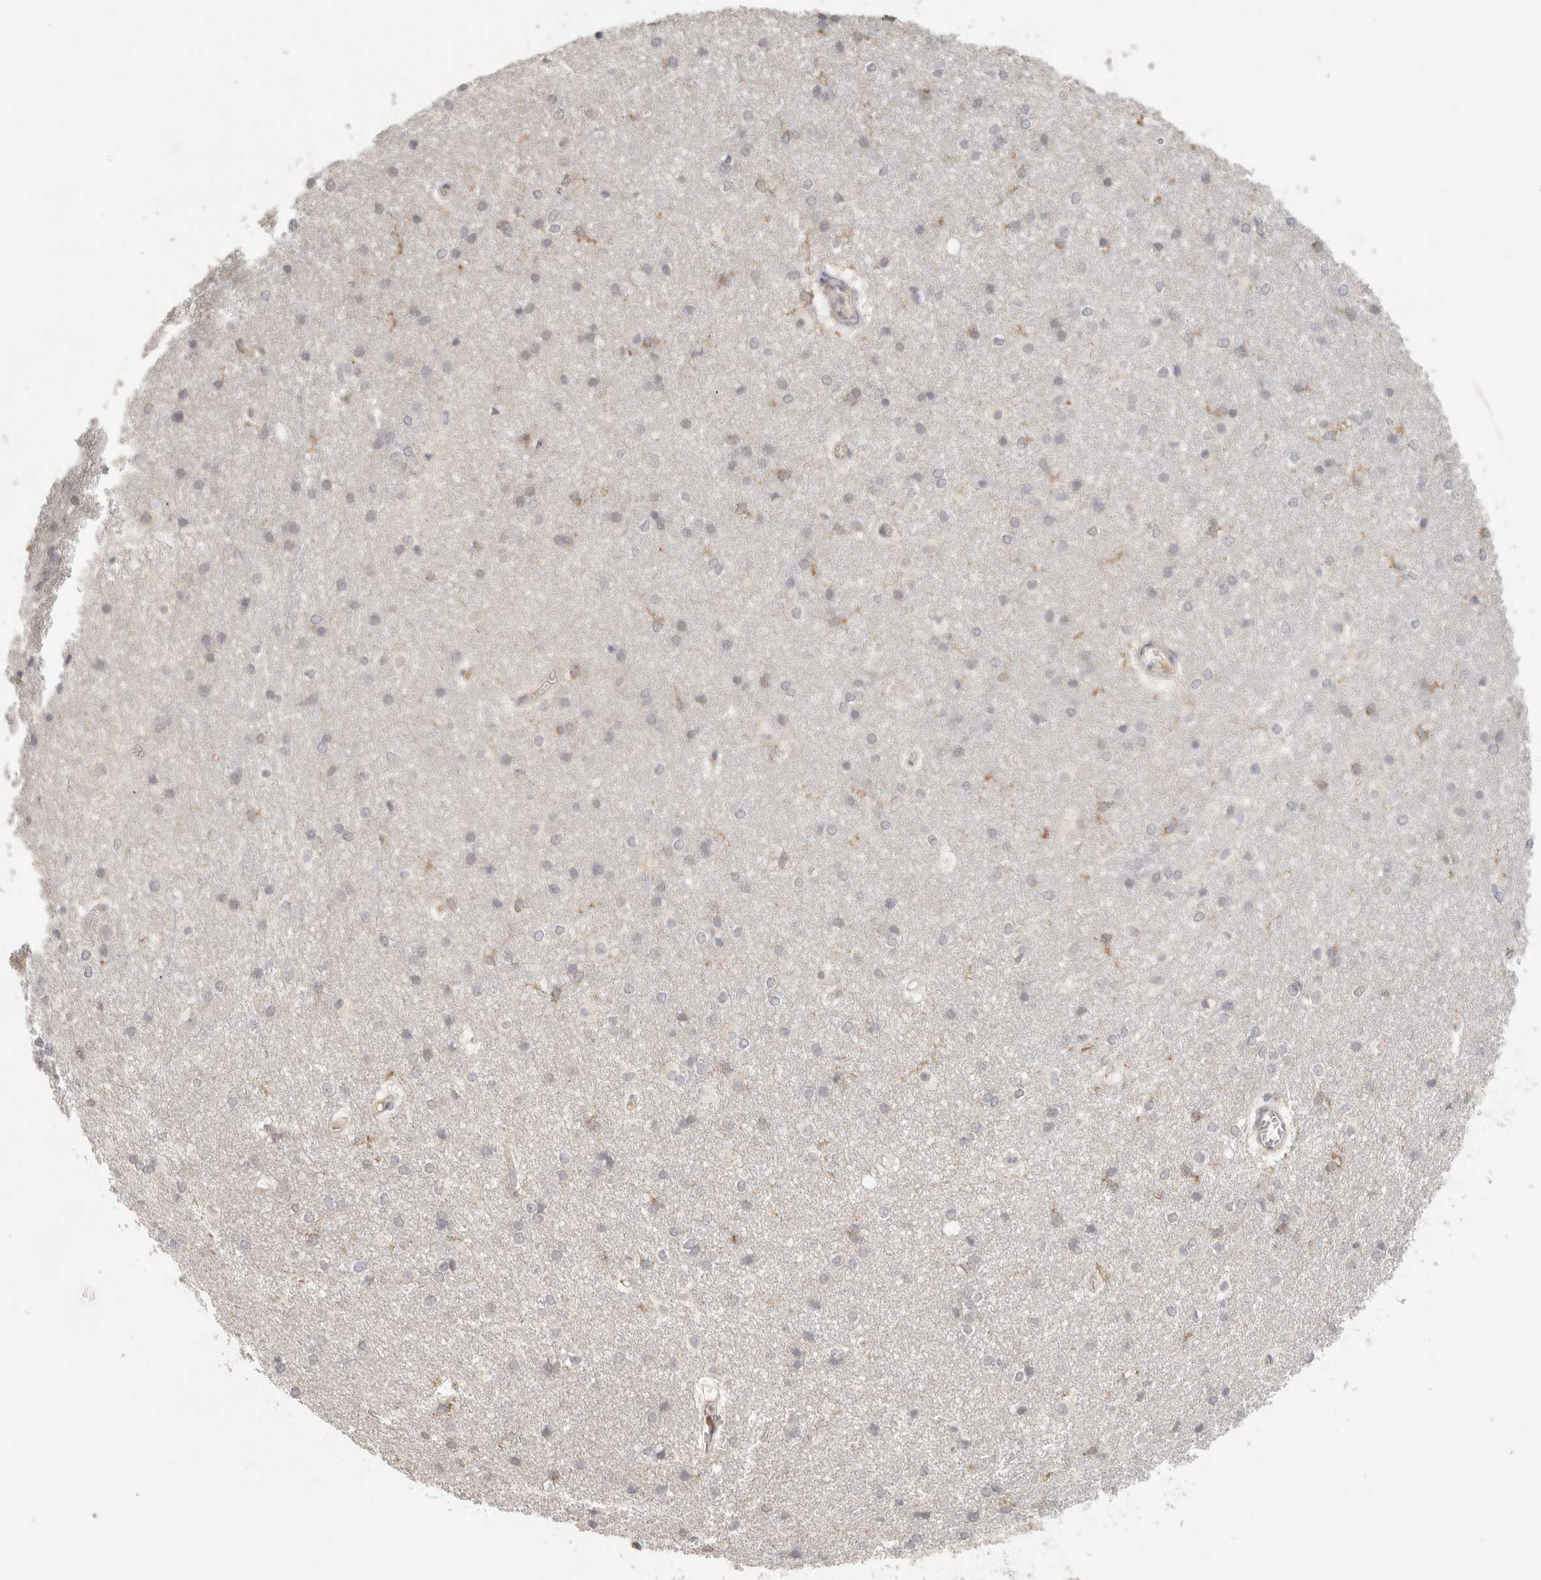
{"staining": {"intensity": "negative", "quantity": "none", "location": "none"}, "tissue": "caudate", "cell_type": "Glial cells", "image_type": "normal", "snomed": [{"axis": "morphology", "description": "Normal tissue, NOS"}, {"axis": "topography", "description": "Lateral ventricle wall"}], "caption": "Micrograph shows no protein staining in glial cells of normal caudate.", "gene": "HAVCR2", "patient": {"sex": "female", "age": 19}}